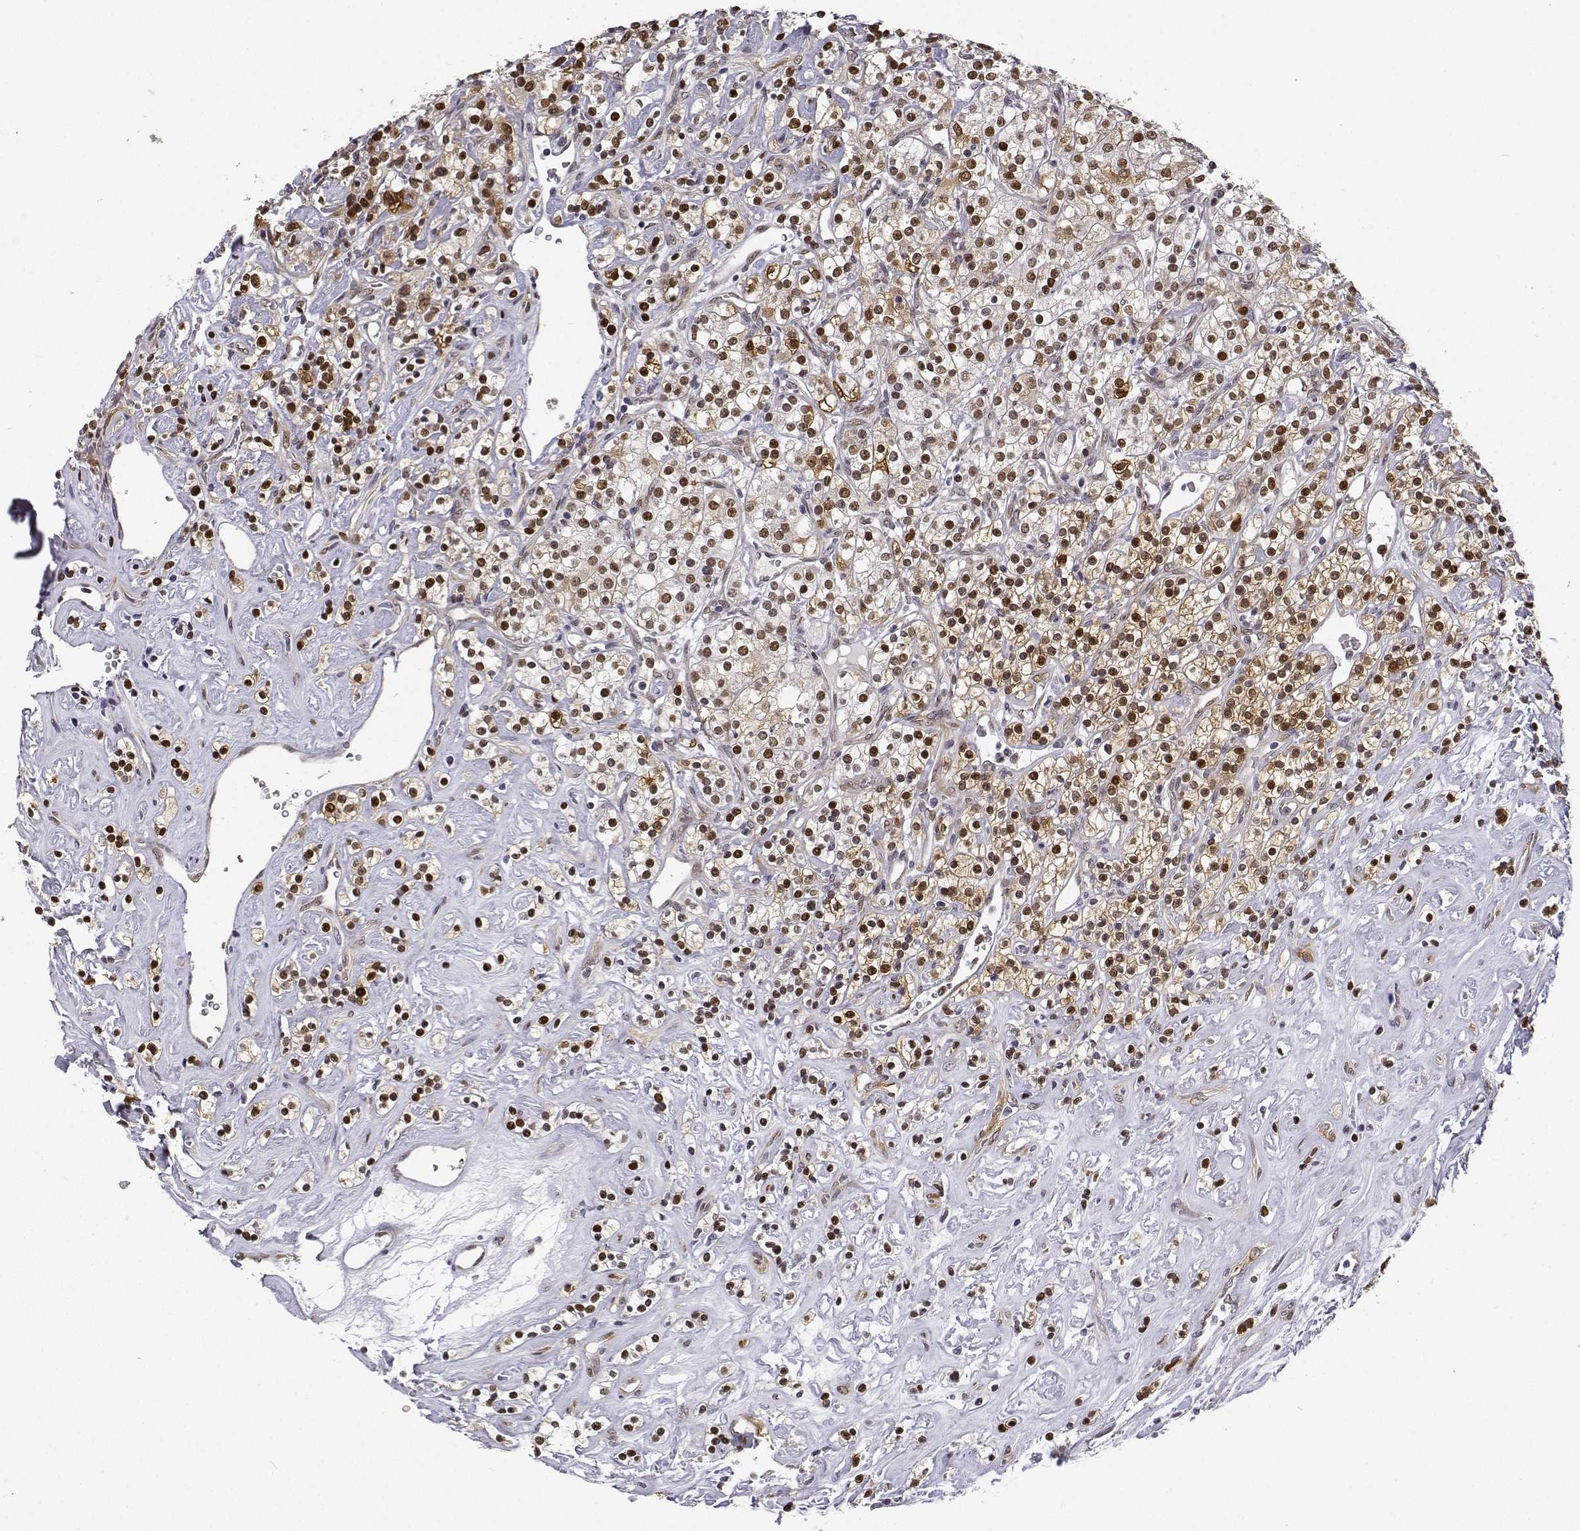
{"staining": {"intensity": "strong", "quantity": ">75%", "location": "cytoplasmic/membranous,nuclear"}, "tissue": "renal cancer", "cell_type": "Tumor cells", "image_type": "cancer", "snomed": [{"axis": "morphology", "description": "Adenocarcinoma, NOS"}, {"axis": "topography", "description": "Kidney"}], "caption": "Strong cytoplasmic/membranous and nuclear staining for a protein is appreciated in about >75% of tumor cells of renal cancer using immunohistochemistry (IHC).", "gene": "PHGDH", "patient": {"sex": "male", "age": 77}}